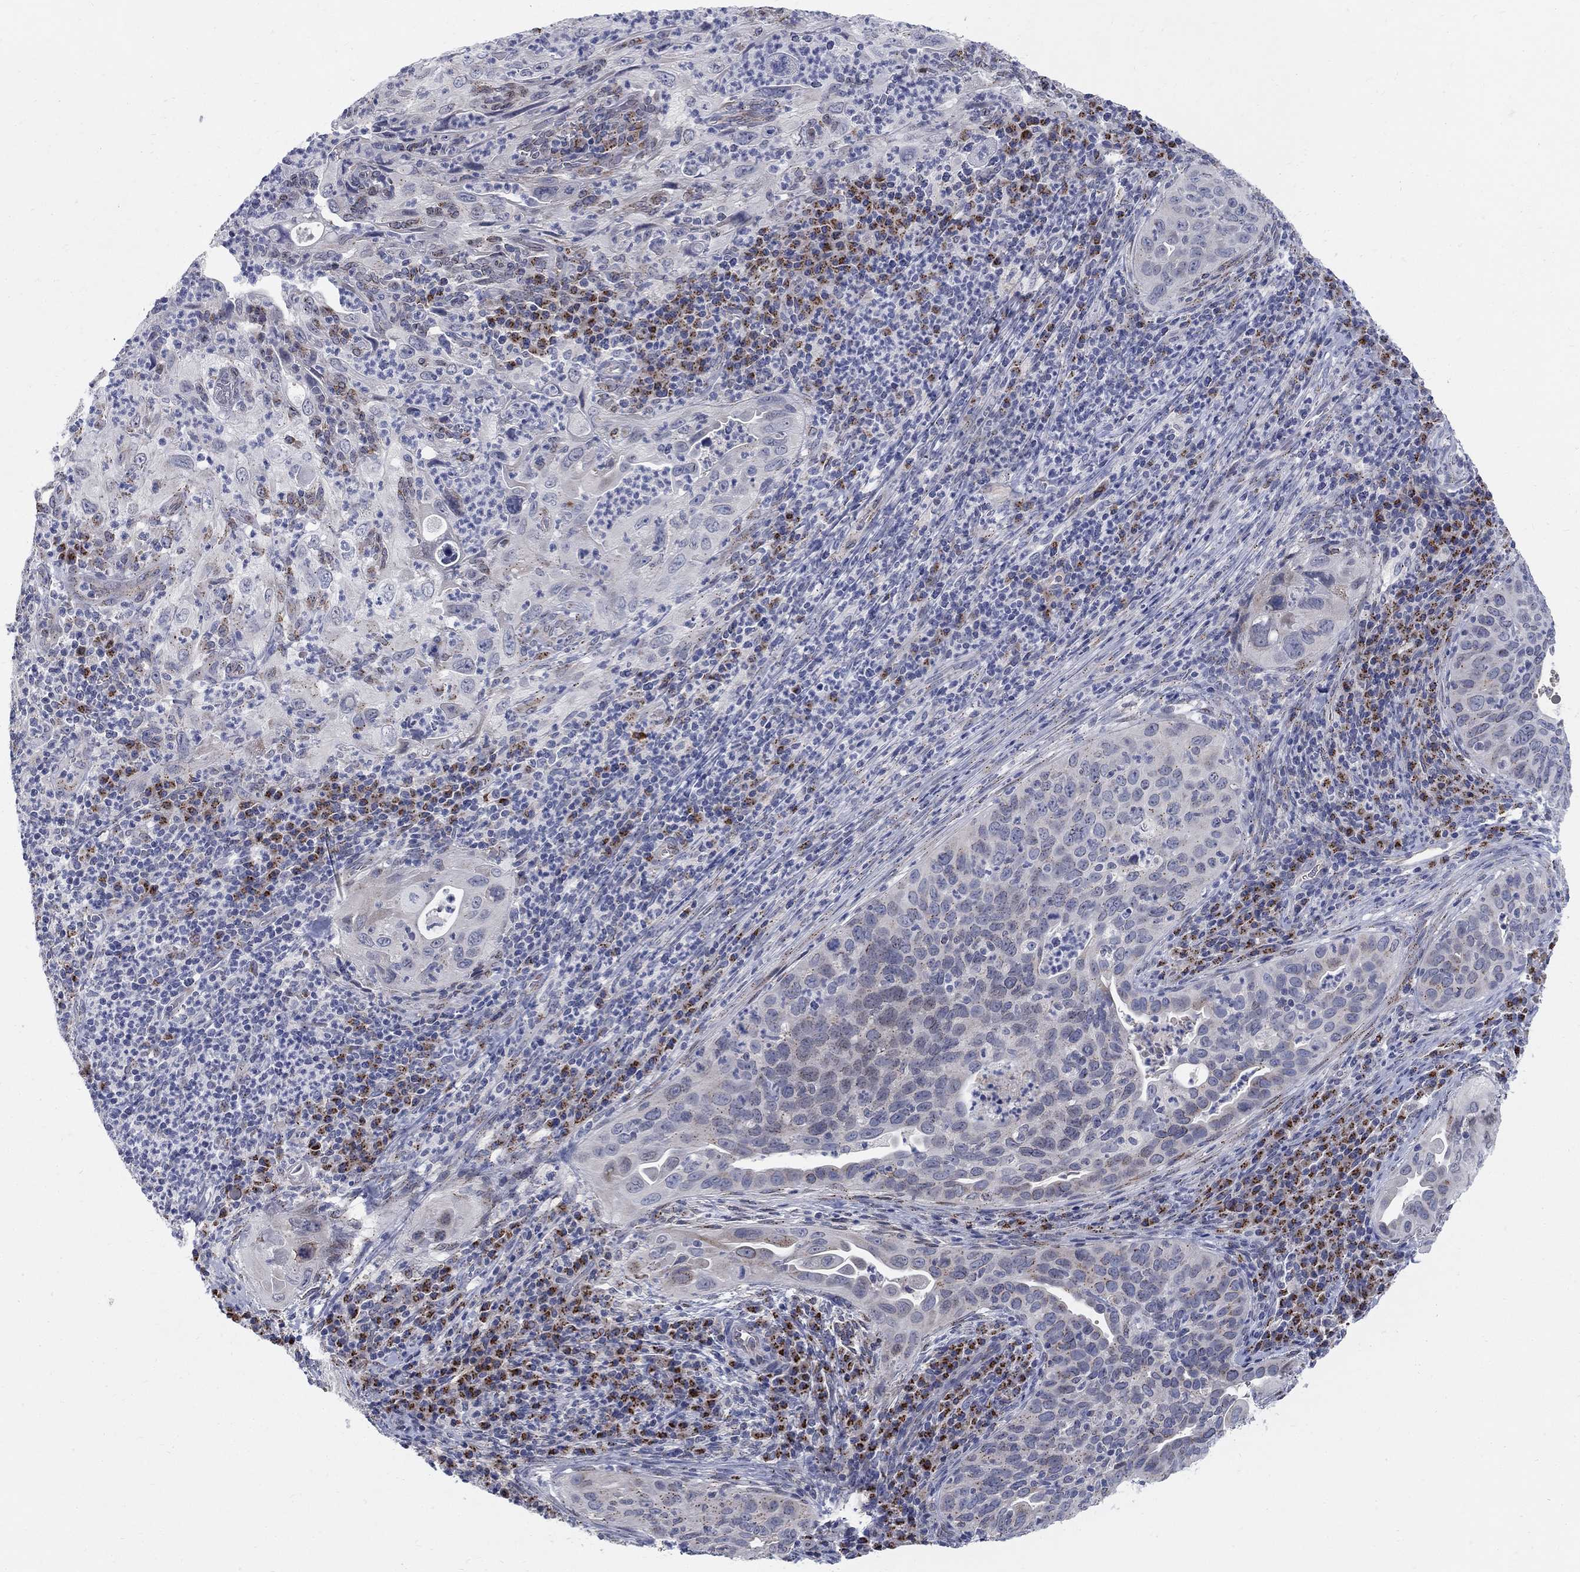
{"staining": {"intensity": "negative", "quantity": "none", "location": "none"}, "tissue": "cervical cancer", "cell_type": "Tumor cells", "image_type": "cancer", "snomed": [{"axis": "morphology", "description": "Squamous cell carcinoma, NOS"}, {"axis": "topography", "description": "Cervix"}], "caption": "Cervical cancer was stained to show a protein in brown. There is no significant staining in tumor cells.", "gene": "PANK3", "patient": {"sex": "female", "age": 26}}